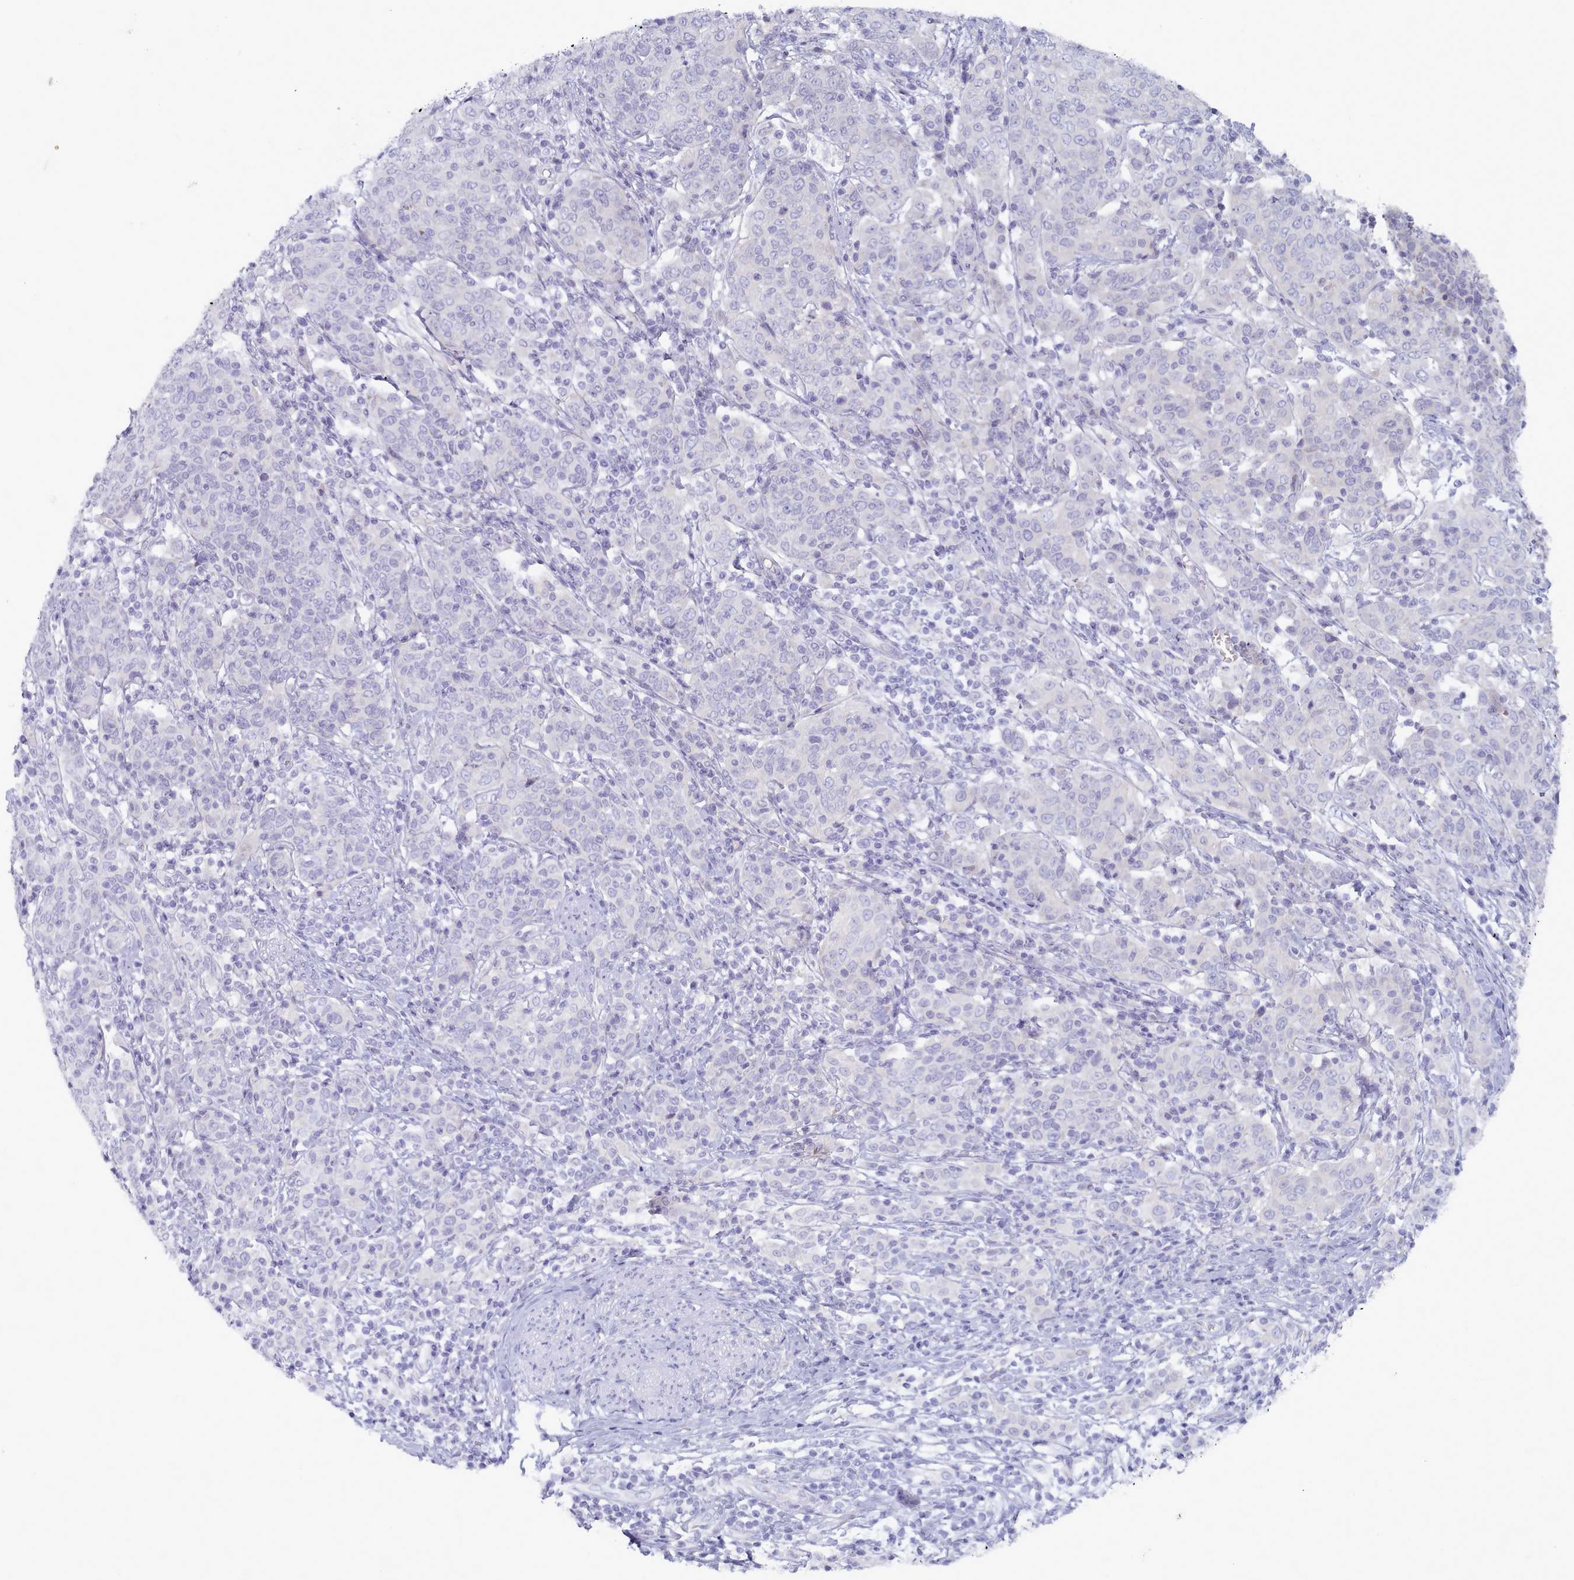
{"staining": {"intensity": "negative", "quantity": "none", "location": "none"}, "tissue": "cervical cancer", "cell_type": "Tumor cells", "image_type": "cancer", "snomed": [{"axis": "morphology", "description": "Squamous cell carcinoma, NOS"}, {"axis": "topography", "description": "Cervix"}], "caption": "Cervical cancer (squamous cell carcinoma) was stained to show a protein in brown. There is no significant staining in tumor cells. (Immunohistochemistry, brightfield microscopy, high magnification).", "gene": "TYW1B", "patient": {"sex": "female", "age": 67}}